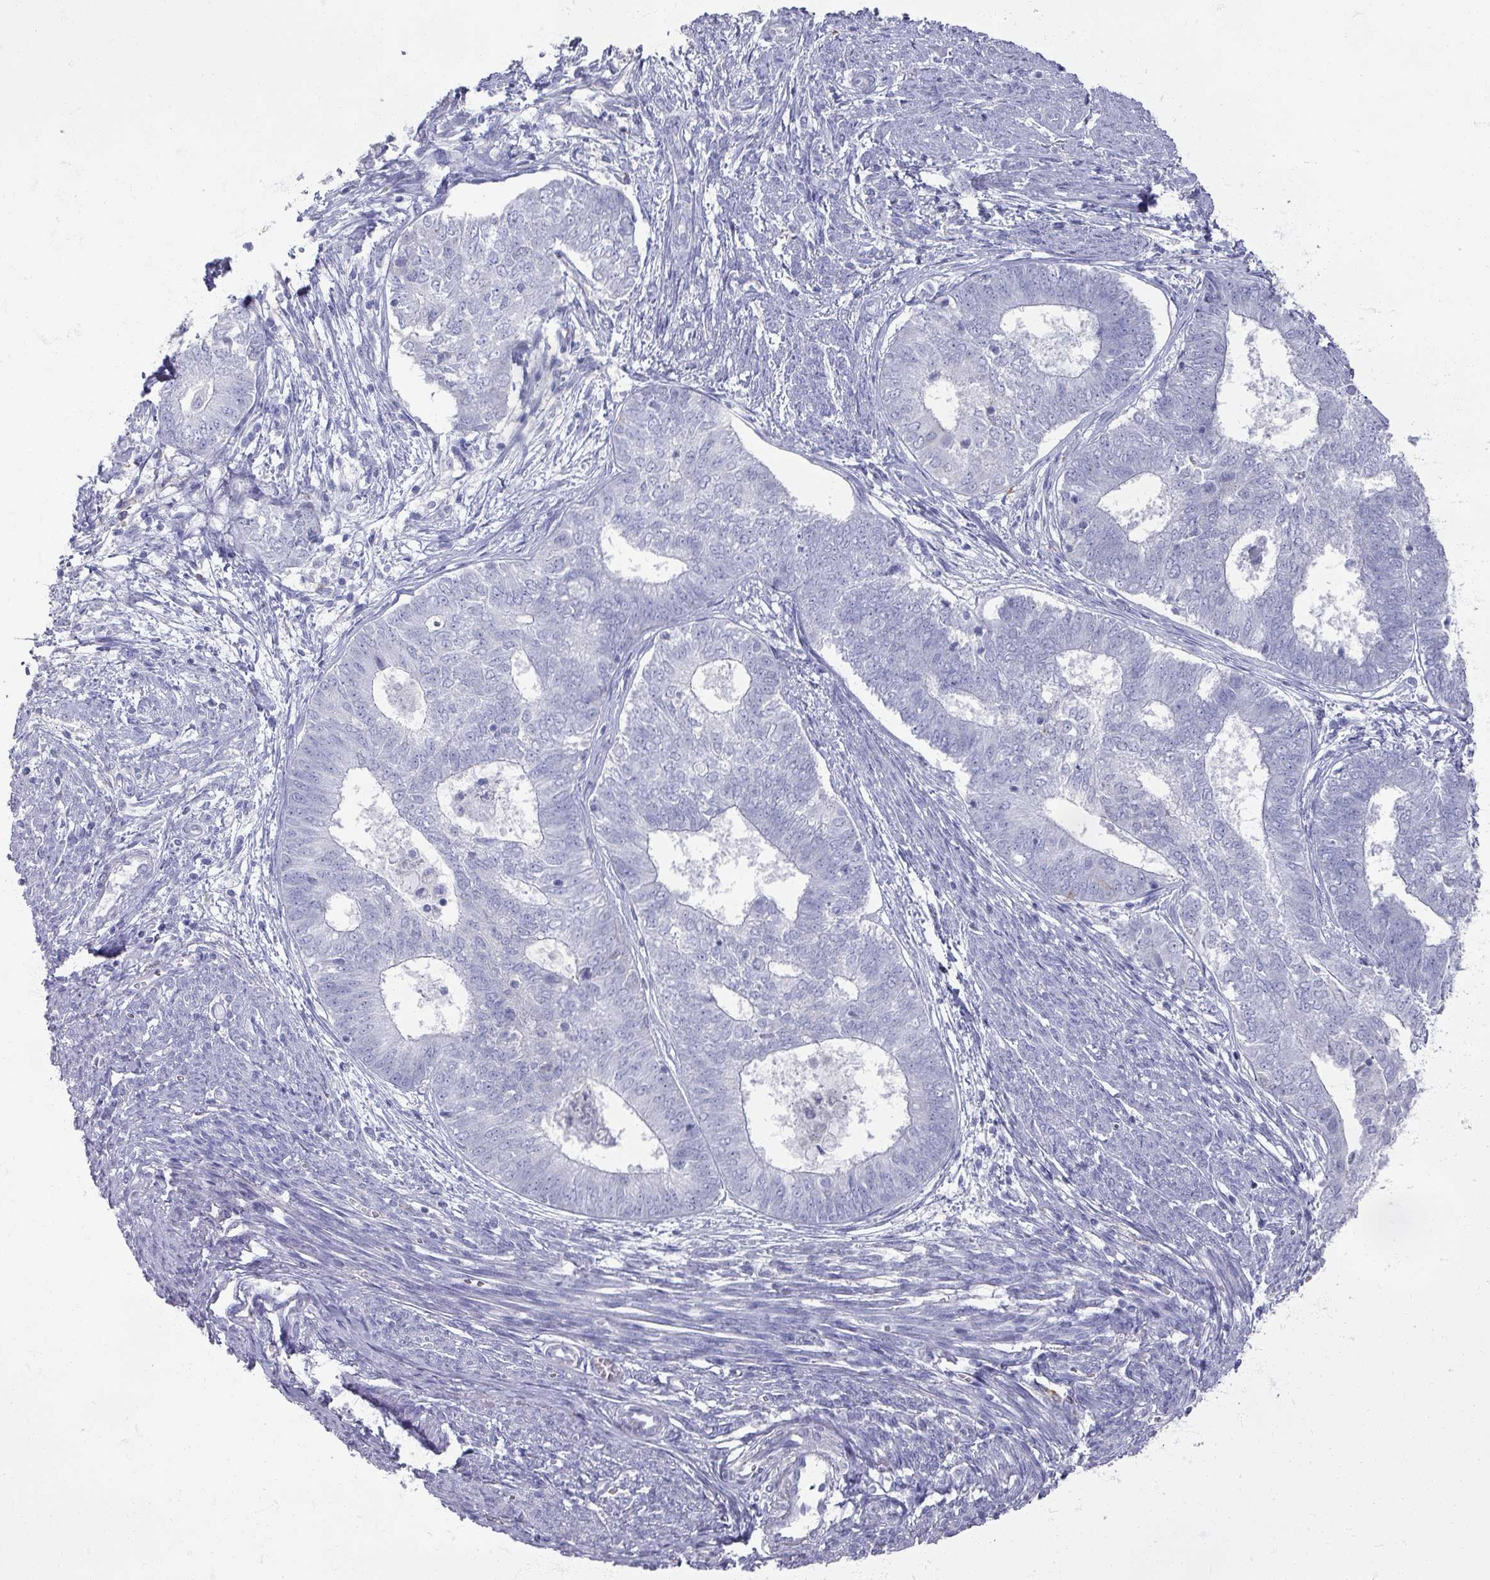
{"staining": {"intensity": "negative", "quantity": "none", "location": "none"}, "tissue": "endometrial cancer", "cell_type": "Tumor cells", "image_type": "cancer", "snomed": [{"axis": "morphology", "description": "Adenocarcinoma, NOS"}, {"axis": "topography", "description": "Endometrium"}], "caption": "A photomicrograph of adenocarcinoma (endometrial) stained for a protein demonstrates no brown staining in tumor cells. The staining is performed using DAB (3,3'-diaminobenzidine) brown chromogen with nuclei counter-stained in using hematoxylin.", "gene": "OMG", "patient": {"sex": "female", "age": 62}}